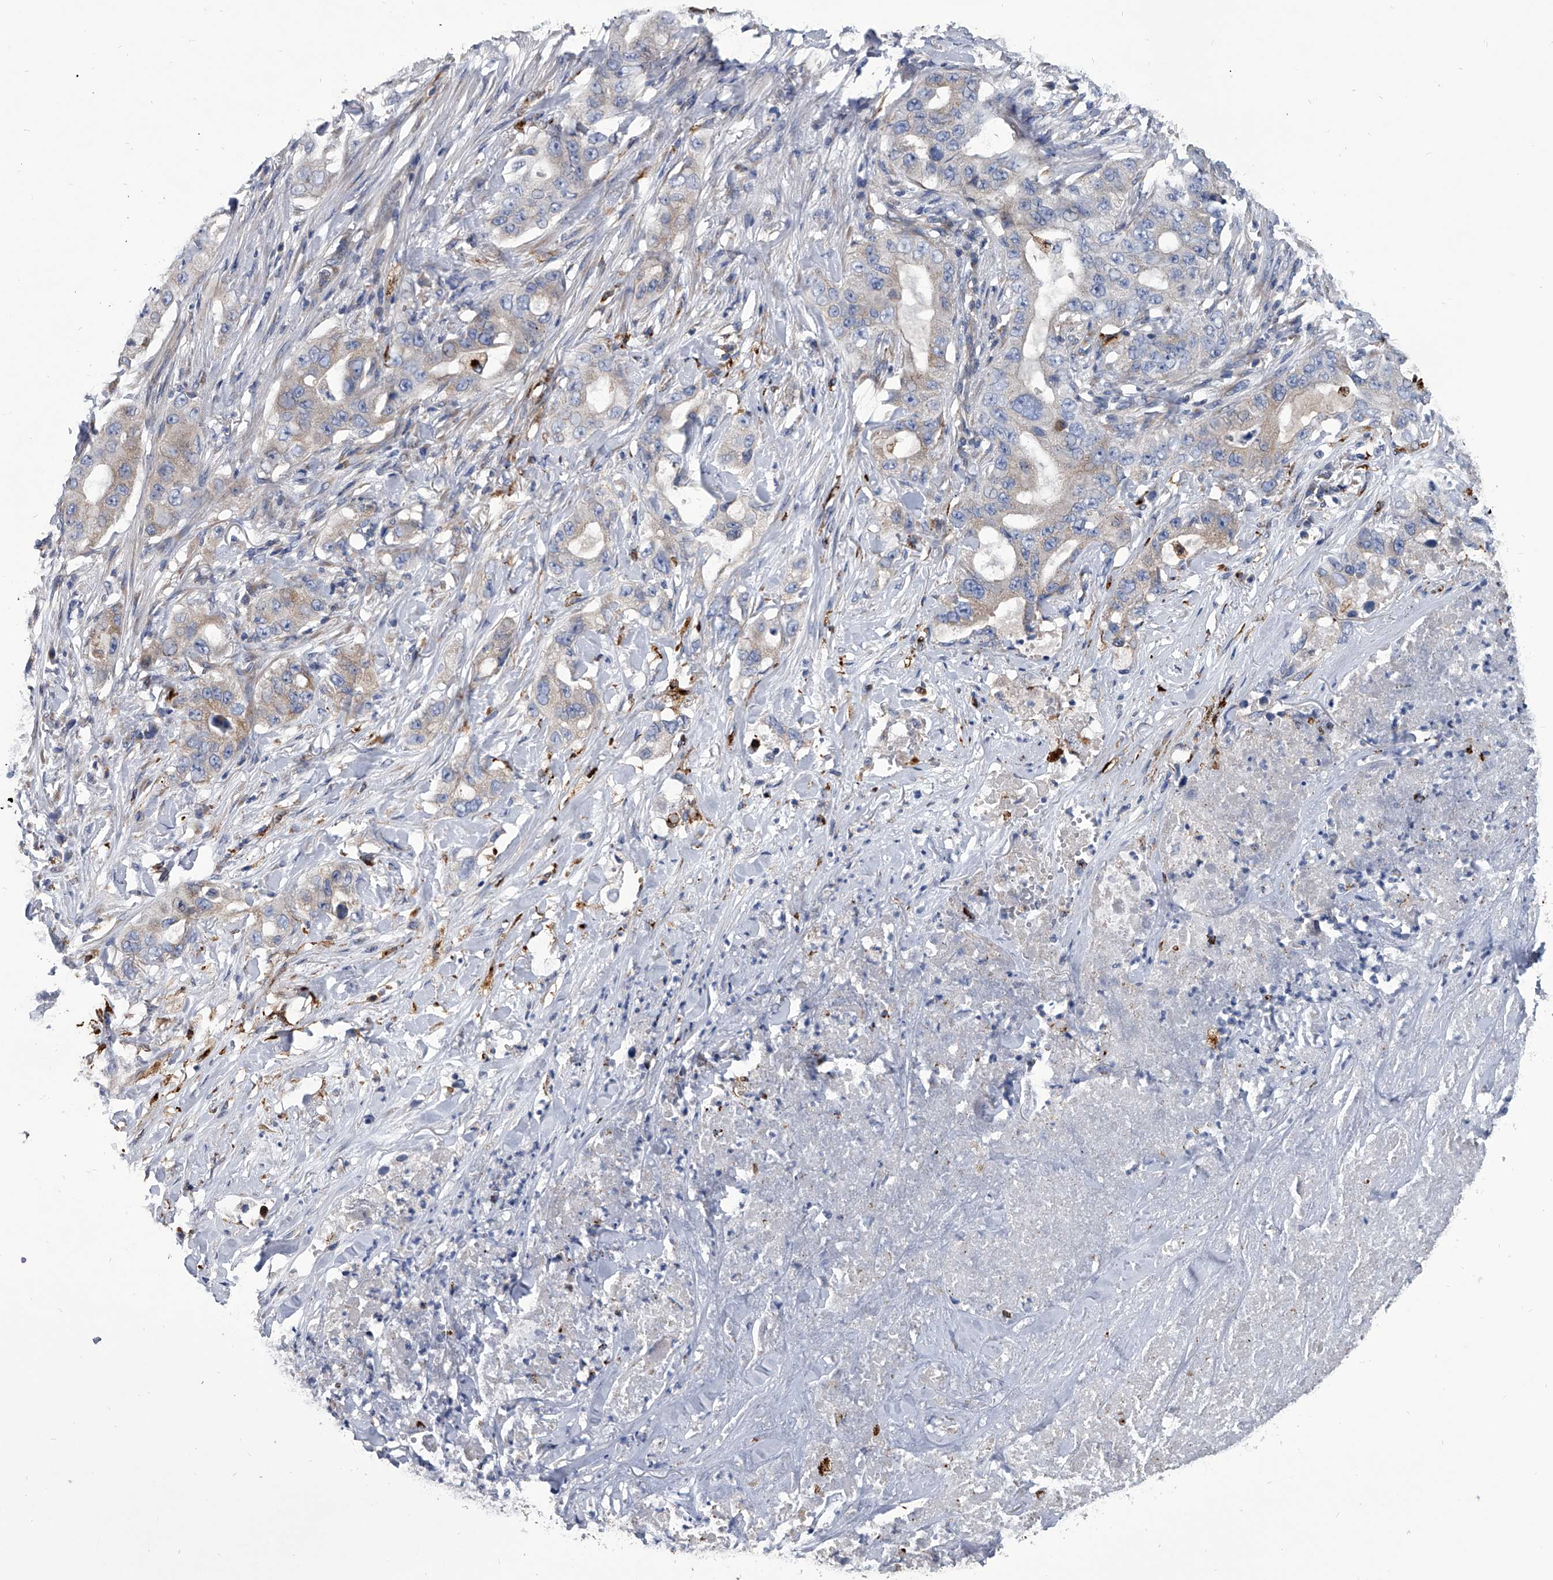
{"staining": {"intensity": "weak", "quantity": "<25%", "location": "cytoplasmic/membranous"}, "tissue": "lung cancer", "cell_type": "Tumor cells", "image_type": "cancer", "snomed": [{"axis": "morphology", "description": "Adenocarcinoma, NOS"}, {"axis": "topography", "description": "Lung"}], "caption": "Immunohistochemistry histopathology image of lung adenocarcinoma stained for a protein (brown), which demonstrates no expression in tumor cells. (DAB (3,3'-diaminobenzidine) IHC with hematoxylin counter stain).", "gene": "SPP1", "patient": {"sex": "female", "age": 51}}